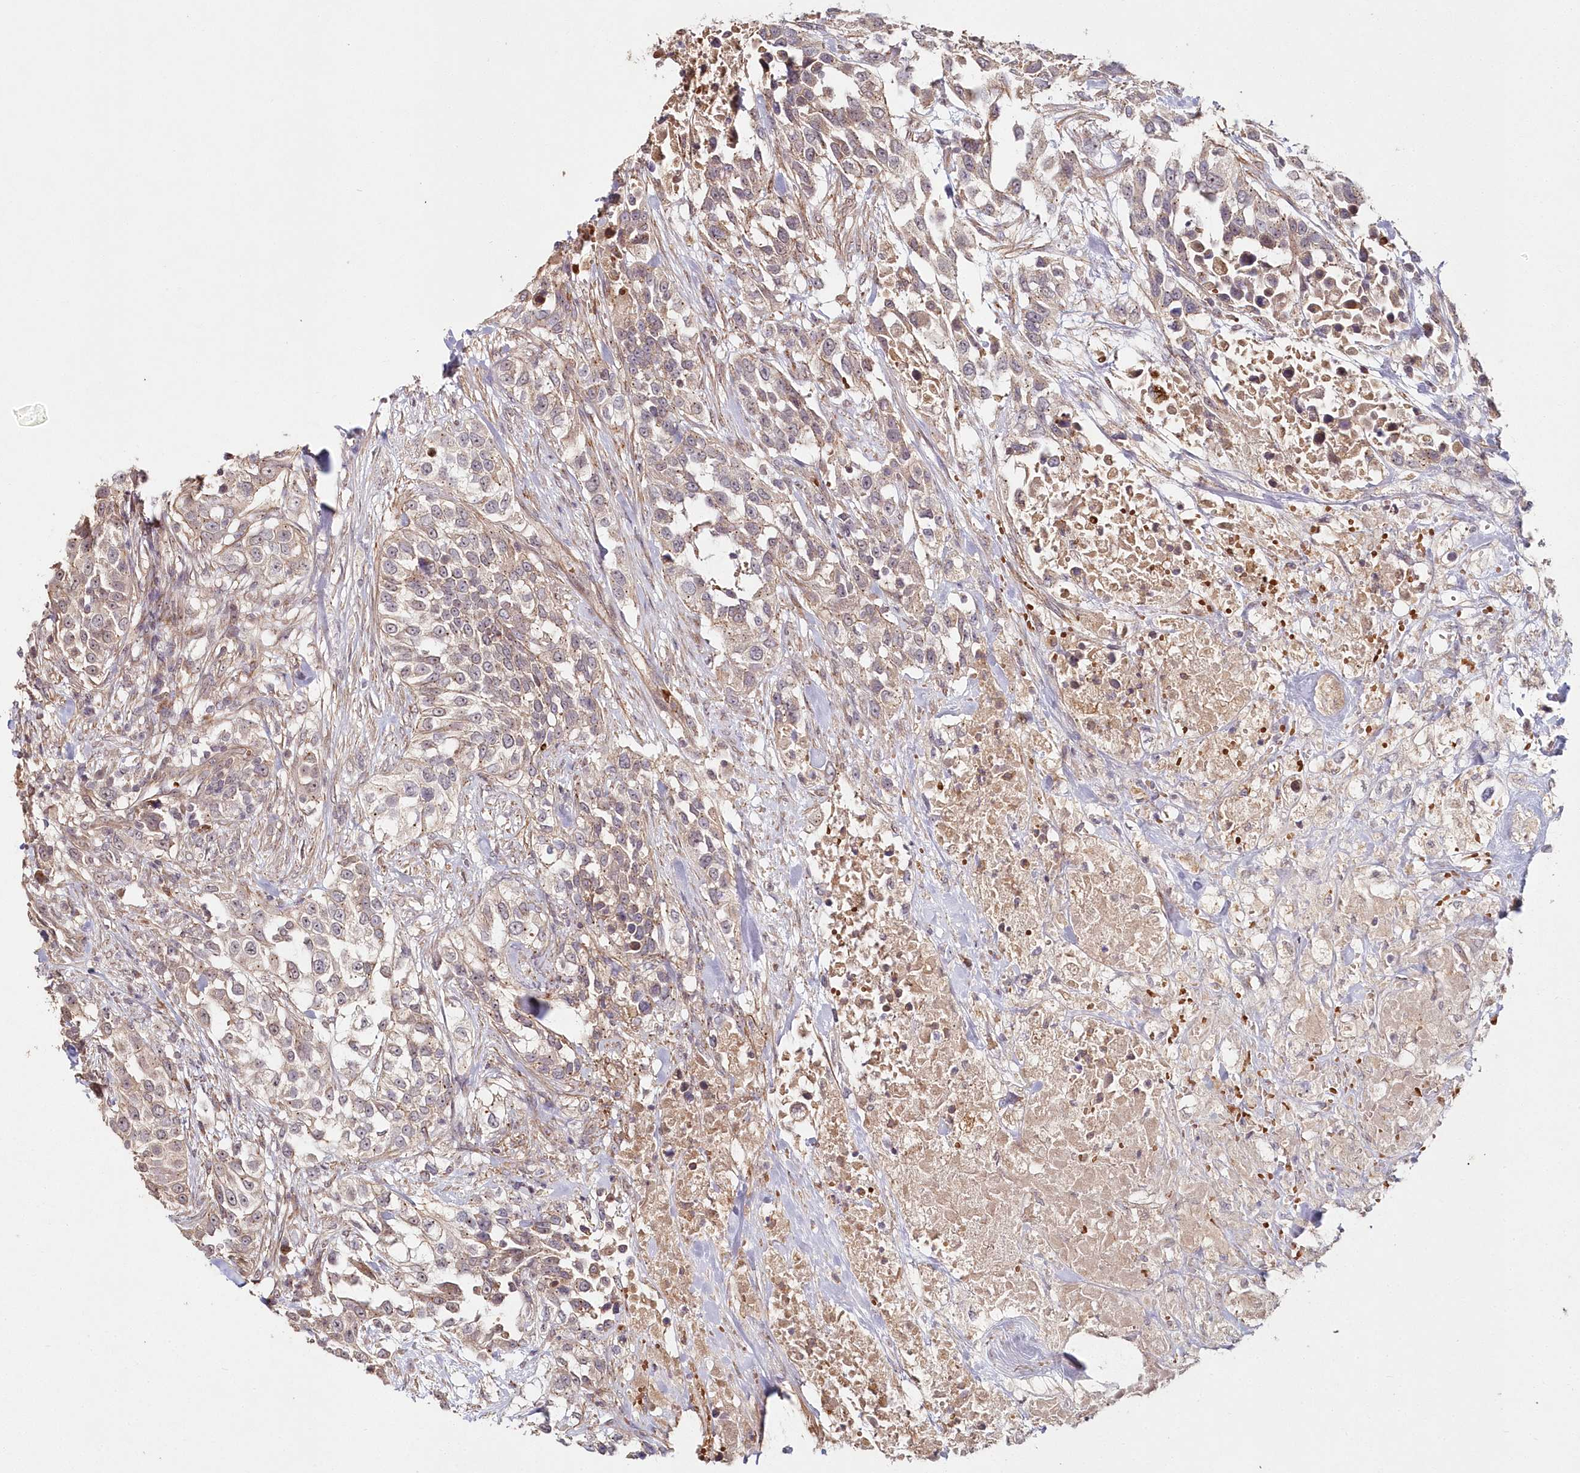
{"staining": {"intensity": "weak", "quantity": "25%-75%", "location": "cytoplasmic/membranous"}, "tissue": "urothelial cancer", "cell_type": "Tumor cells", "image_type": "cancer", "snomed": [{"axis": "morphology", "description": "Urothelial carcinoma, High grade"}, {"axis": "topography", "description": "Urinary bladder"}], "caption": "Immunohistochemical staining of human urothelial carcinoma (high-grade) exhibits weak cytoplasmic/membranous protein expression in about 25%-75% of tumor cells. (Brightfield microscopy of DAB IHC at high magnification).", "gene": "HYCC2", "patient": {"sex": "female", "age": 80}}